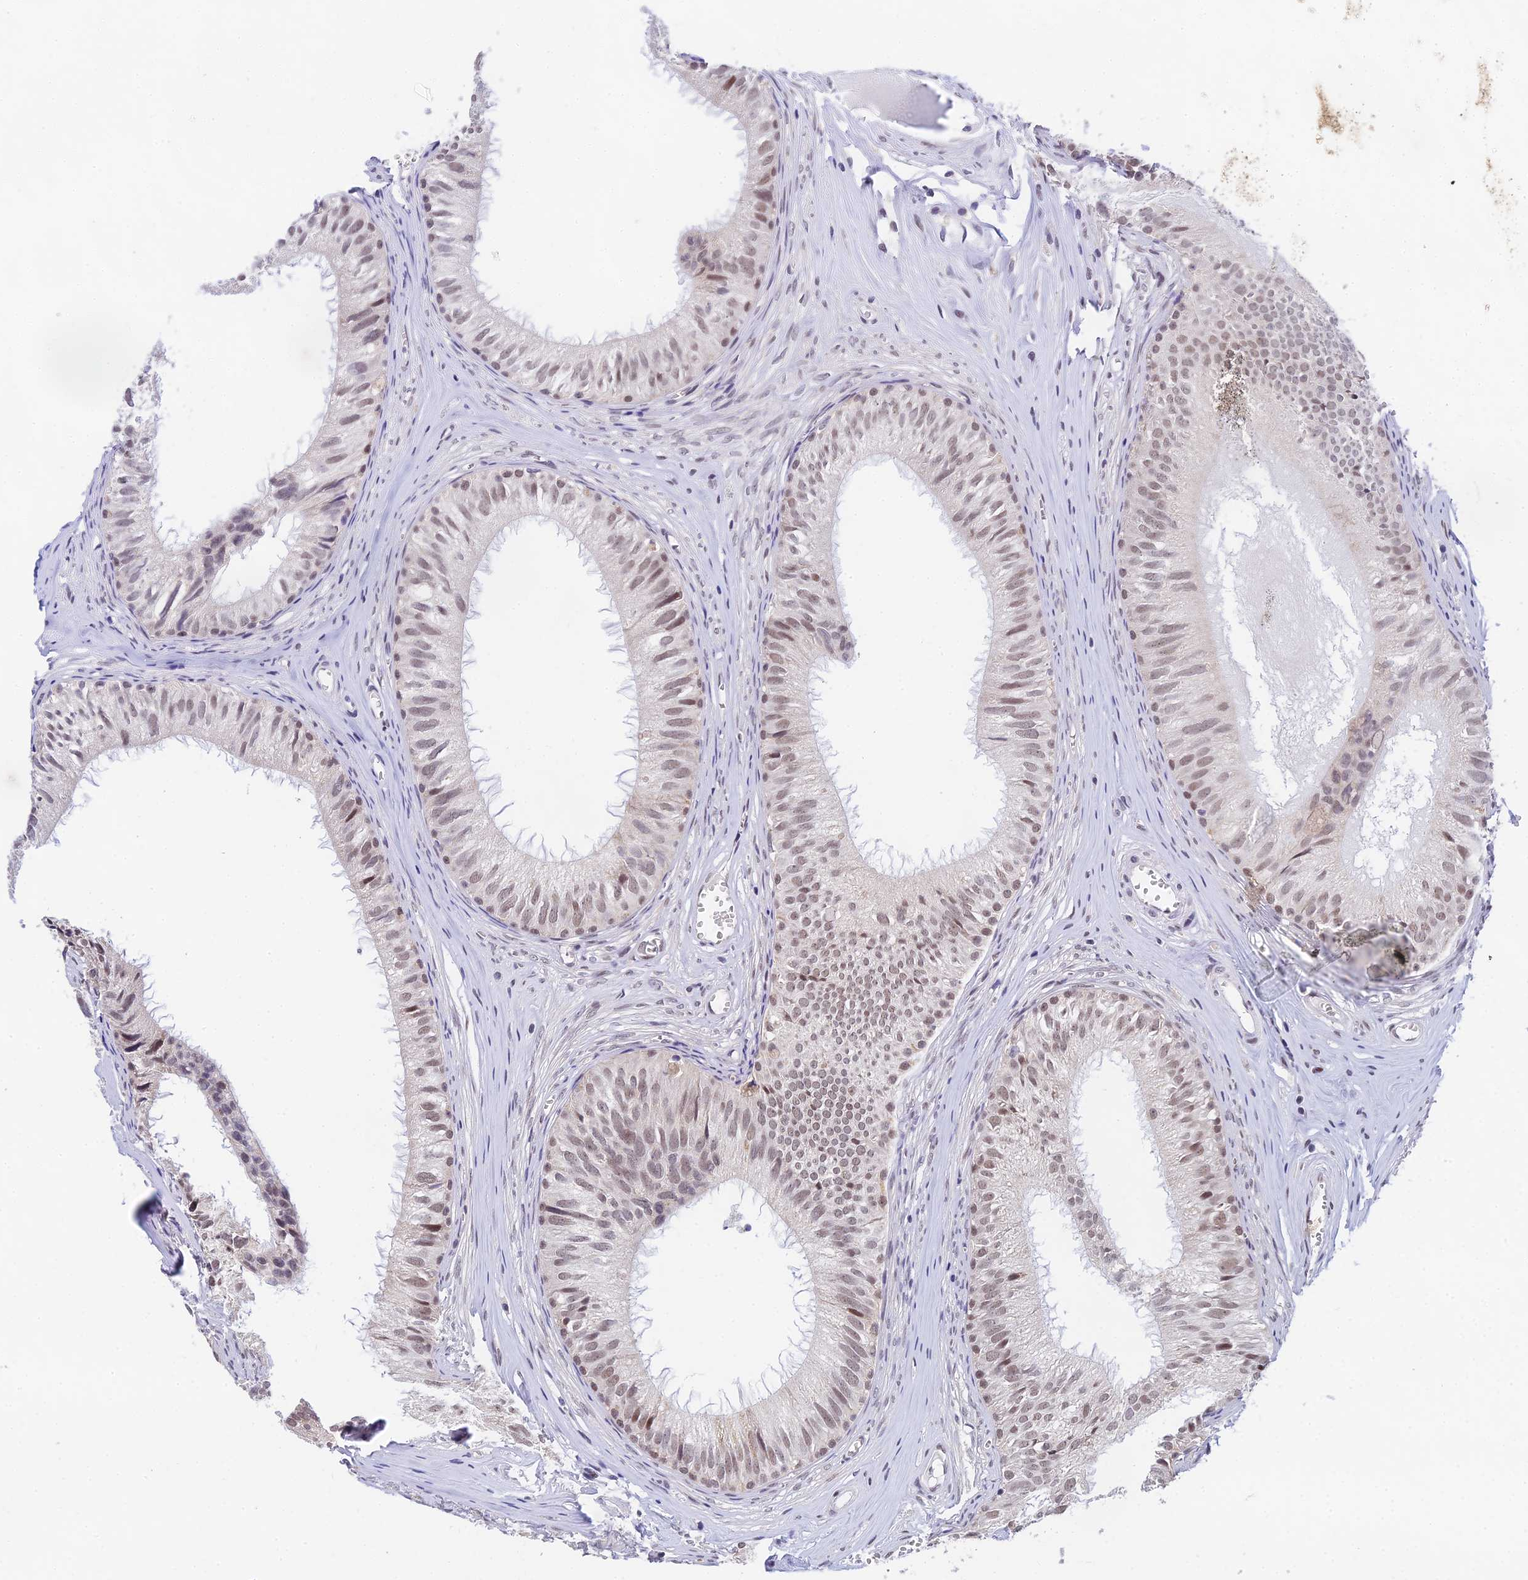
{"staining": {"intensity": "moderate", "quantity": ">75%", "location": "nuclear"}, "tissue": "epididymis", "cell_type": "Glandular cells", "image_type": "normal", "snomed": [{"axis": "morphology", "description": "Normal tissue, NOS"}, {"axis": "topography", "description": "Epididymis"}], "caption": "Immunohistochemistry (IHC) micrograph of benign epididymis: human epididymis stained using immunohistochemistry (IHC) displays medium levels of moderate protein expression localized specifically in the nuclear of glandular cells, appearing as a nuclear brown color.", "gene": "C2orf49", "patient": {"sex": "male", "age": 36}}